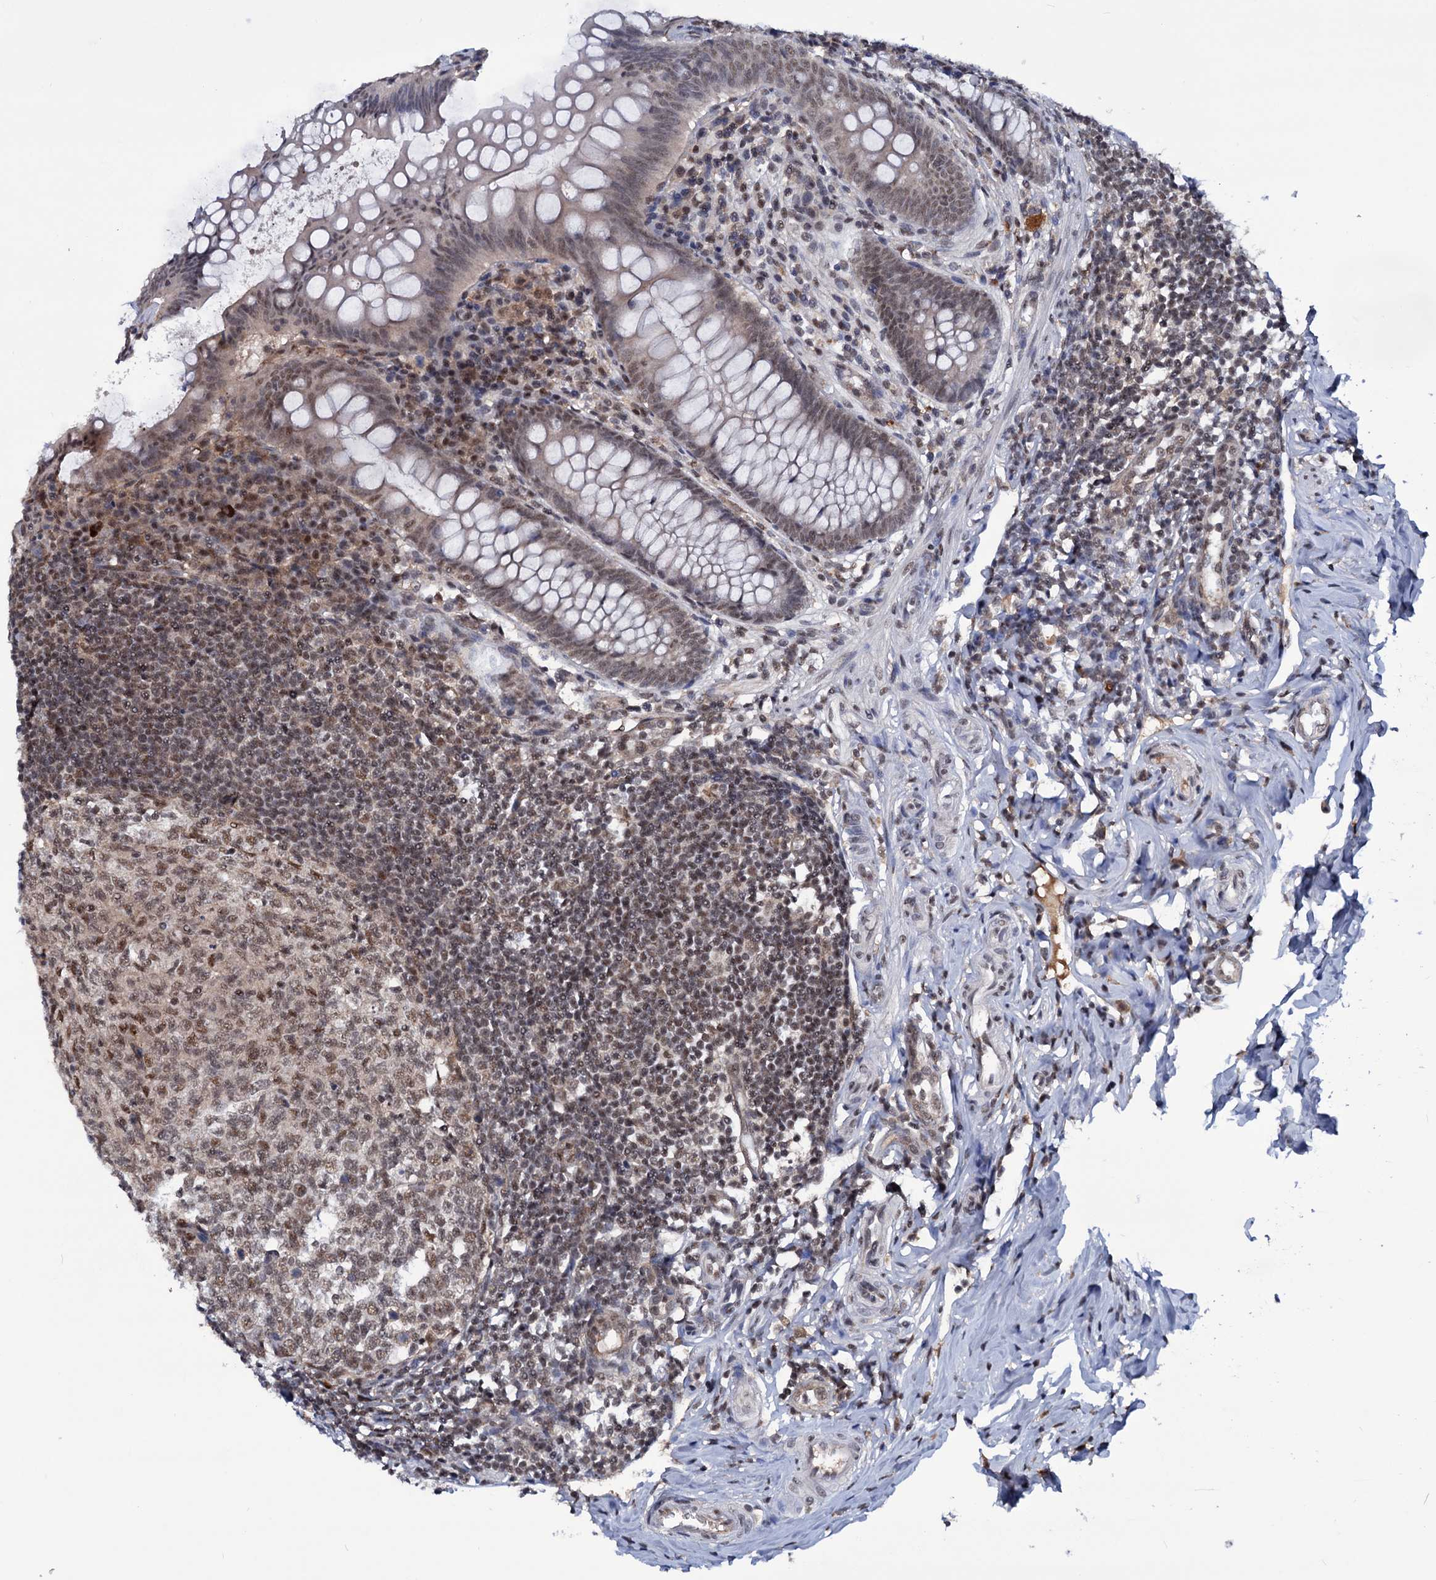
{"staining": {"intensity": "weak", "quantity": "25%-75%", "location": "nuclear"}, "tissue": "appendix", "cell_type": "Glandular cells", "image_type": "normal", "snomed": [{"axis": "morphology", "description": "Normal tissue, NOS"}, {"axis": "topography", "description": "Appendix"}], "caption": "Protein analysis of normal appendix exhibits weak nuclear staining in approximately 25%-75% of glandular cells.", "gene": "TBC1D12", "patient": {"sex": "female", "age": 33}}